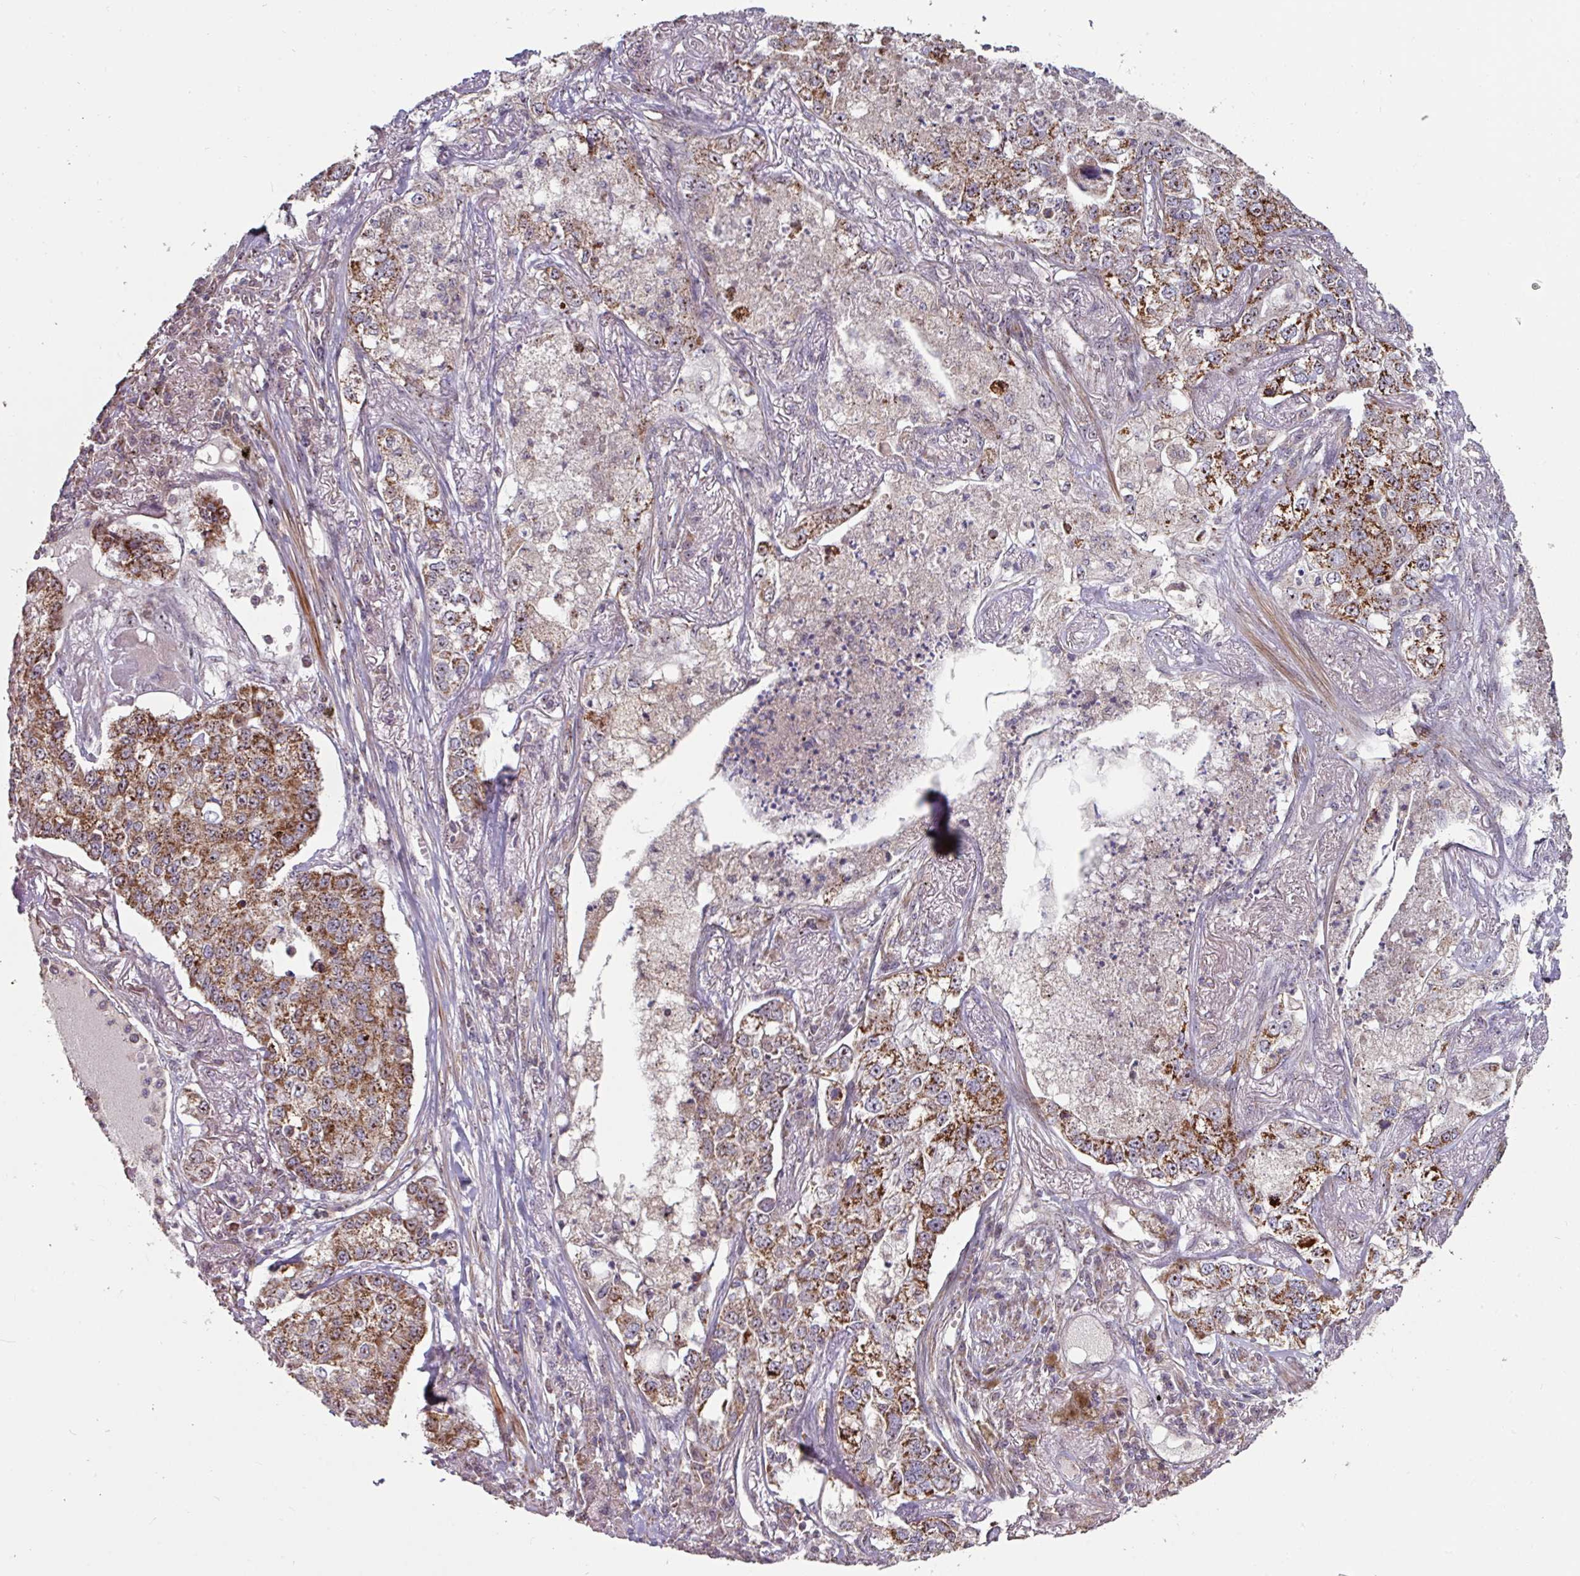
{"staining": {"intensity": "strong", "quantity": "25%-75%", "location": "cytoplasmic/membranous"}, "tissue": "lung cancer", "cell_type": "Tumor cells", "image_type": "cancer", "snomed": [{"axis": "morphology", "description": "Adenocarcinoma, NOS"}, {"axis": "topography", "description": "Lung"}], "caption": "About 25%-75% of tumor cells in lung cancer reveal strong cytoplasmic/membranous protein expression as visualized by brown immunohistochemical staining.", "gene": "OR2D3", "patient": {"sex": "male", "age": 49}}